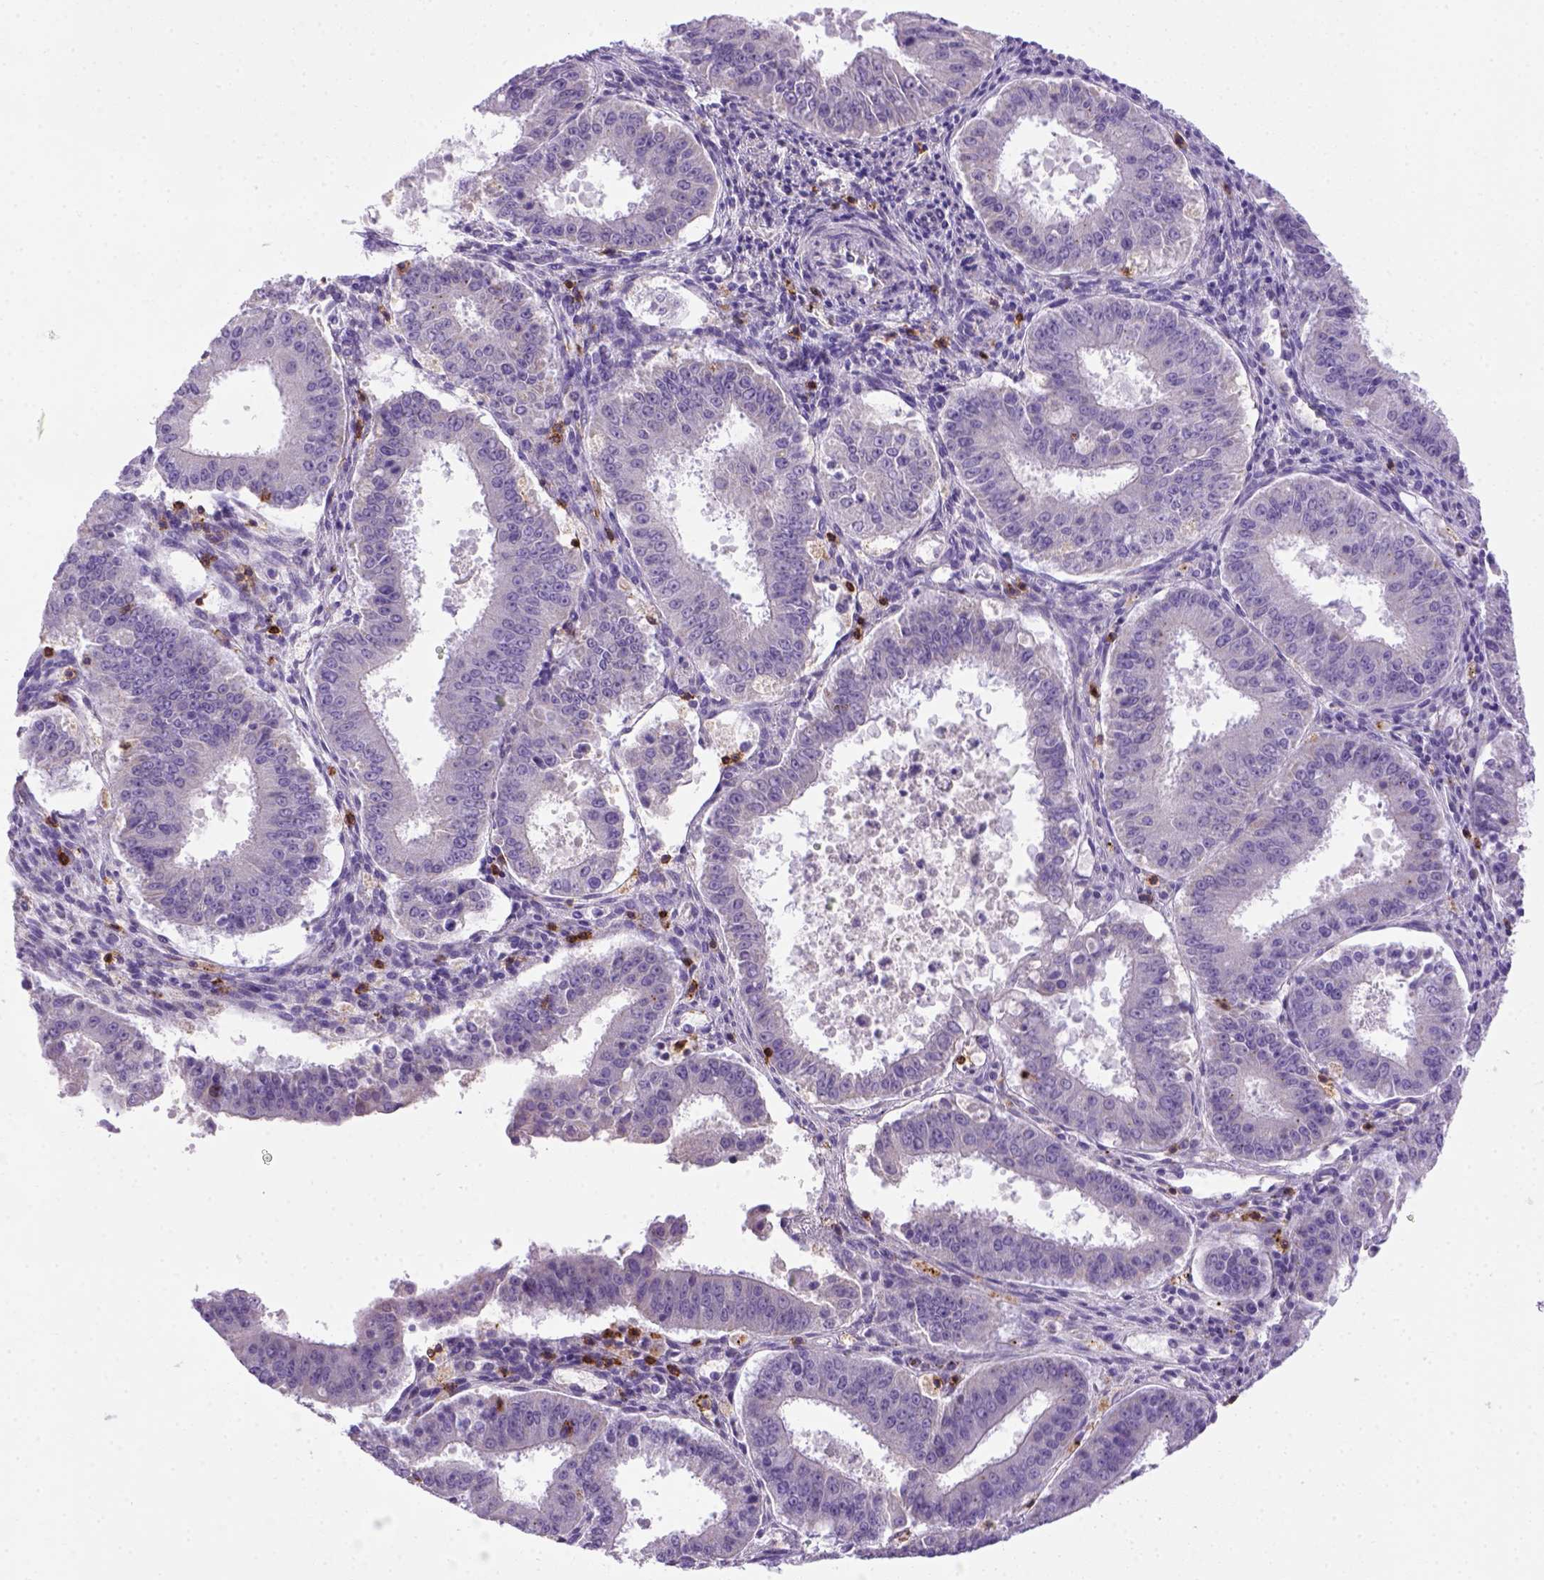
{"staining": {"intensity": "negative", "quantity": "none", "location": "none"}, "tissue": "ovarian cancer", "cell_type": "Tumor cells", "image_type": "cancer", "snomed": [{"axis": "morphology", "description": "Carcinoma, endometroid"}, {"axis": "topography", "description": "Ovary"}], "caption": "Immunohistochemistry (IHC) of endometroid carcinoma (ovarian) shows no positivity in tumor cells.", "gene": "CD3E", "patient": {"sex": "female", "age": 42}}